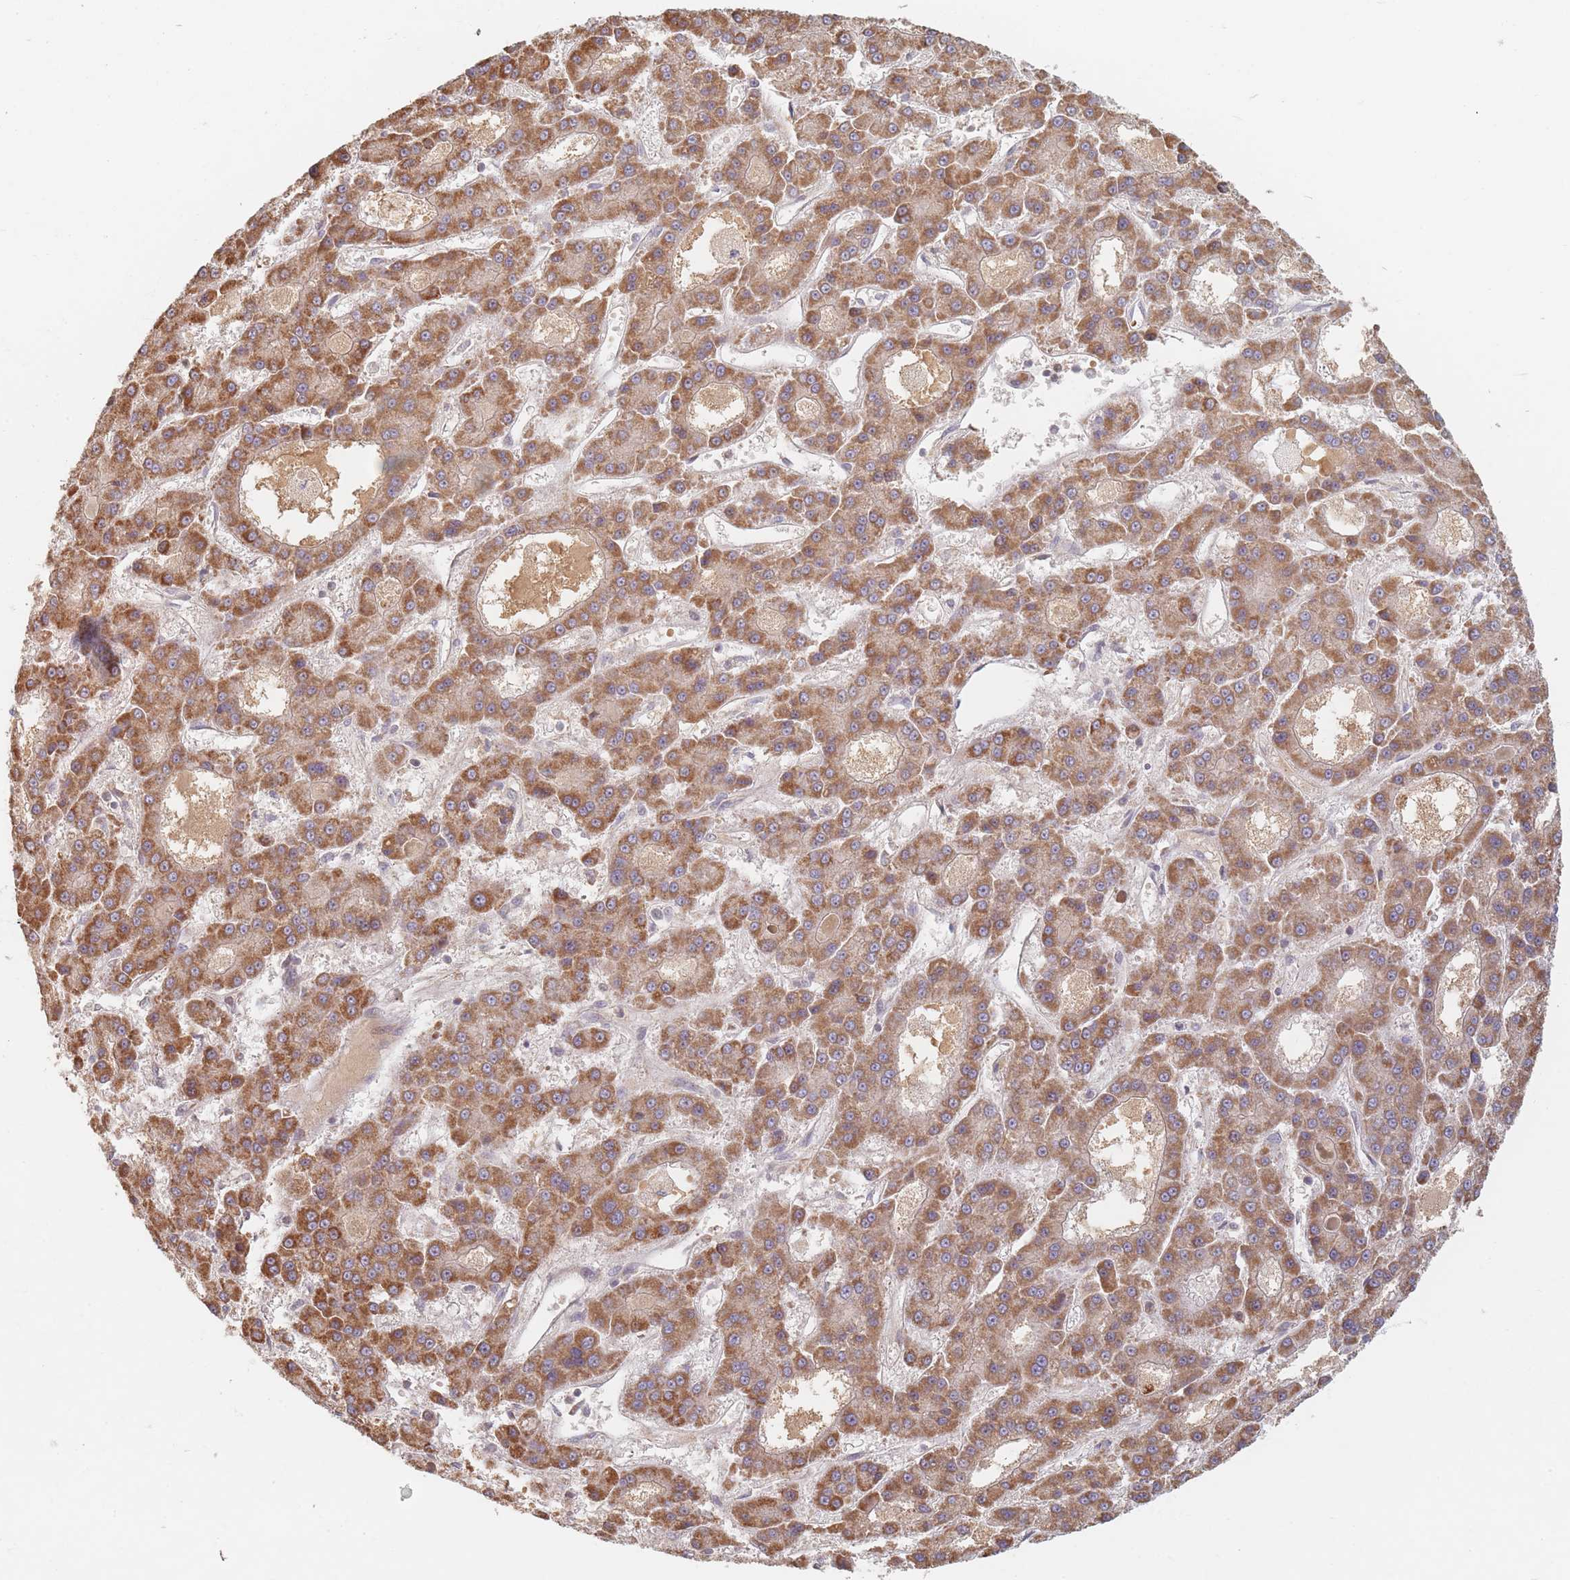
{"staining": {"intensity": "moderate", "quantity": ">75%", "location": "cytoplasmic/membranous"}, "tissue": "liver cancer", "cell_type": "Tumor cells", "image_type": "cancer", "snomed": [{"axis": "morphology", "description": "Carcinoma, Hepatocellular, NOS"}, {"axis": "topography", "description": "Liver"}], "caption": "An image showing moderate cytoplasmic/membranous staining in approximately >75% of tumor cells in hepatocellular carcinoma (liver), as visualized by brown immunohistochemical staining.", "gene": "OR2M4", "patient": {"sex": "male", "age": 70}}